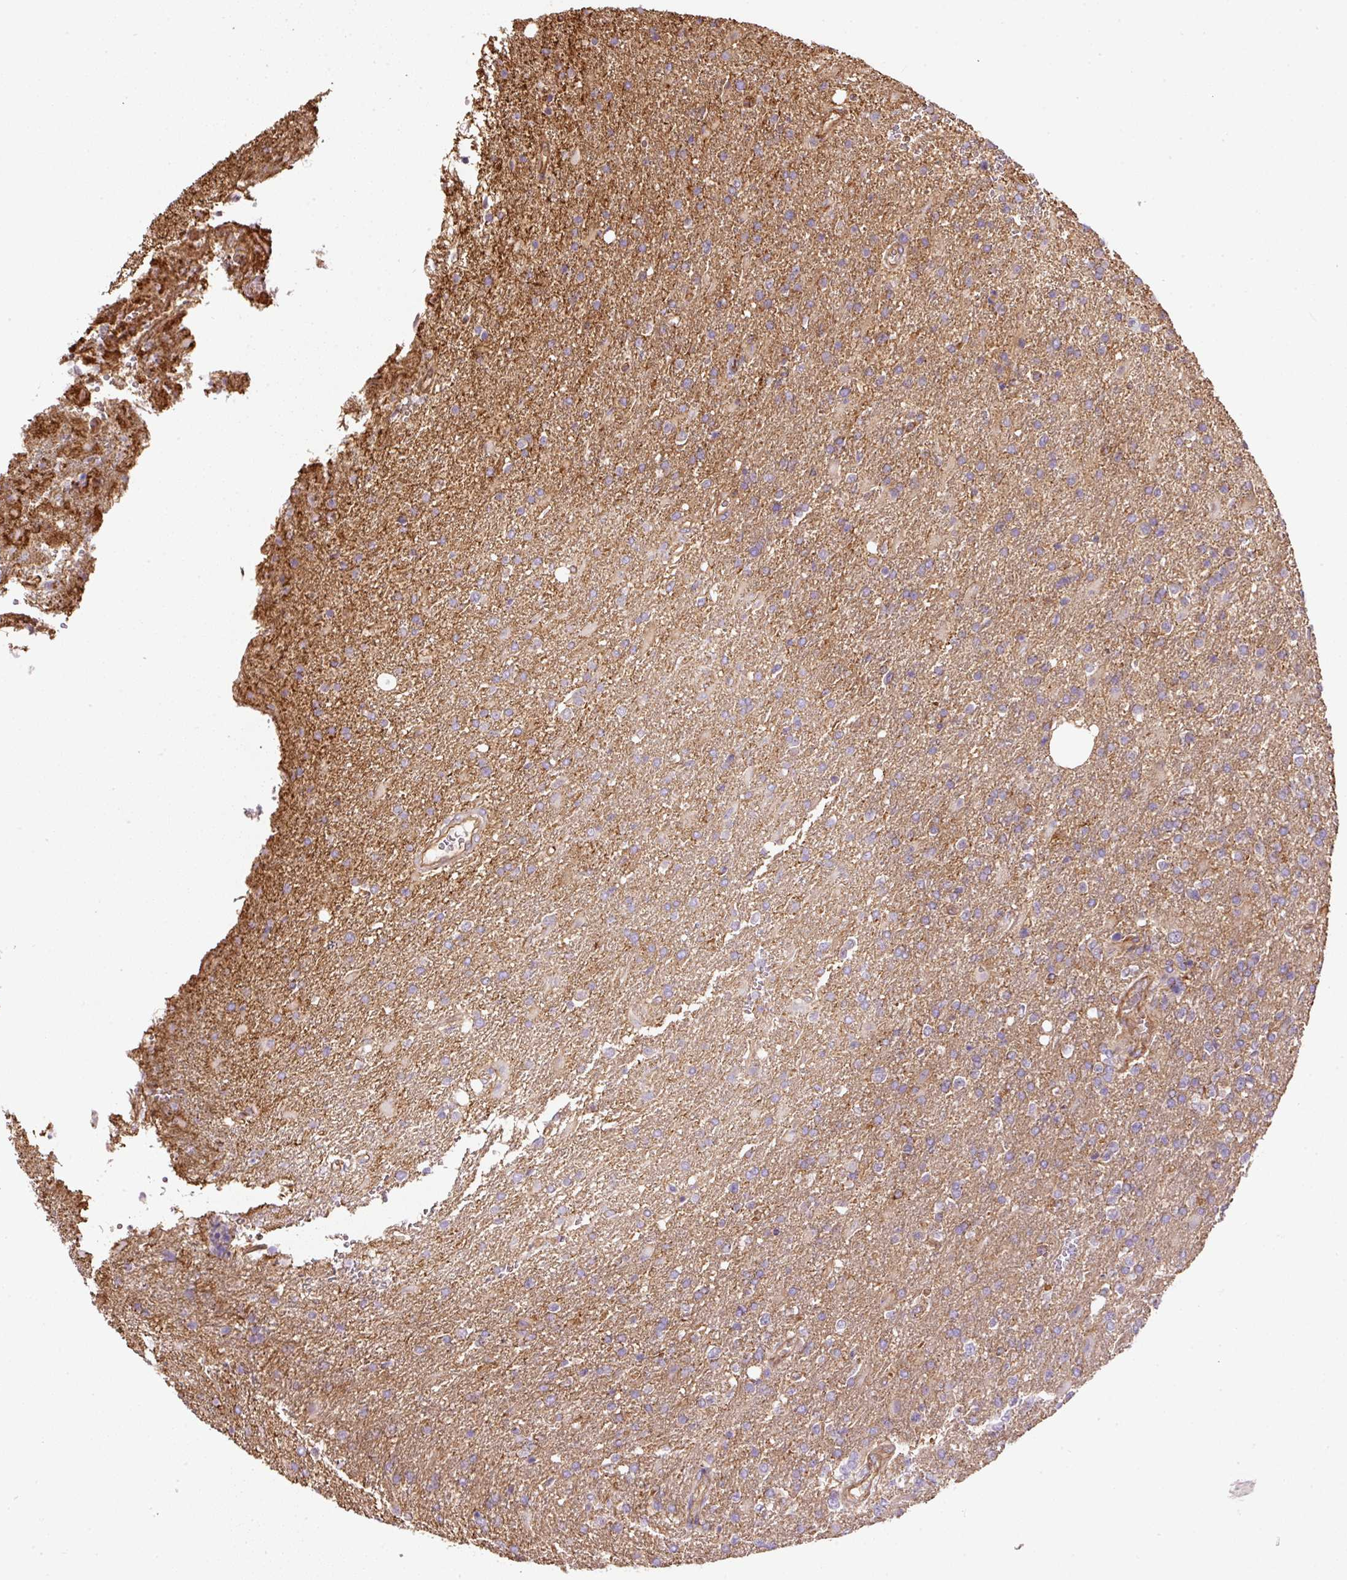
{"staining": {"intensity": "negative", "quantity": "none", "location": "none"}, "tissue": "glioma", "cell_type": "Tumor cells", "image_type": "cancer", "snomed": [{"axis": "morphology", "description": "Glioma, malignant, High grade"}, {"axis": "topography", "description": "Brain"}], "caption": "The micrograph demonstrates no staining of tumor cells in glioma.", "gene": "B3GALT5", "patient": {"sex": "male", "age": 56}}